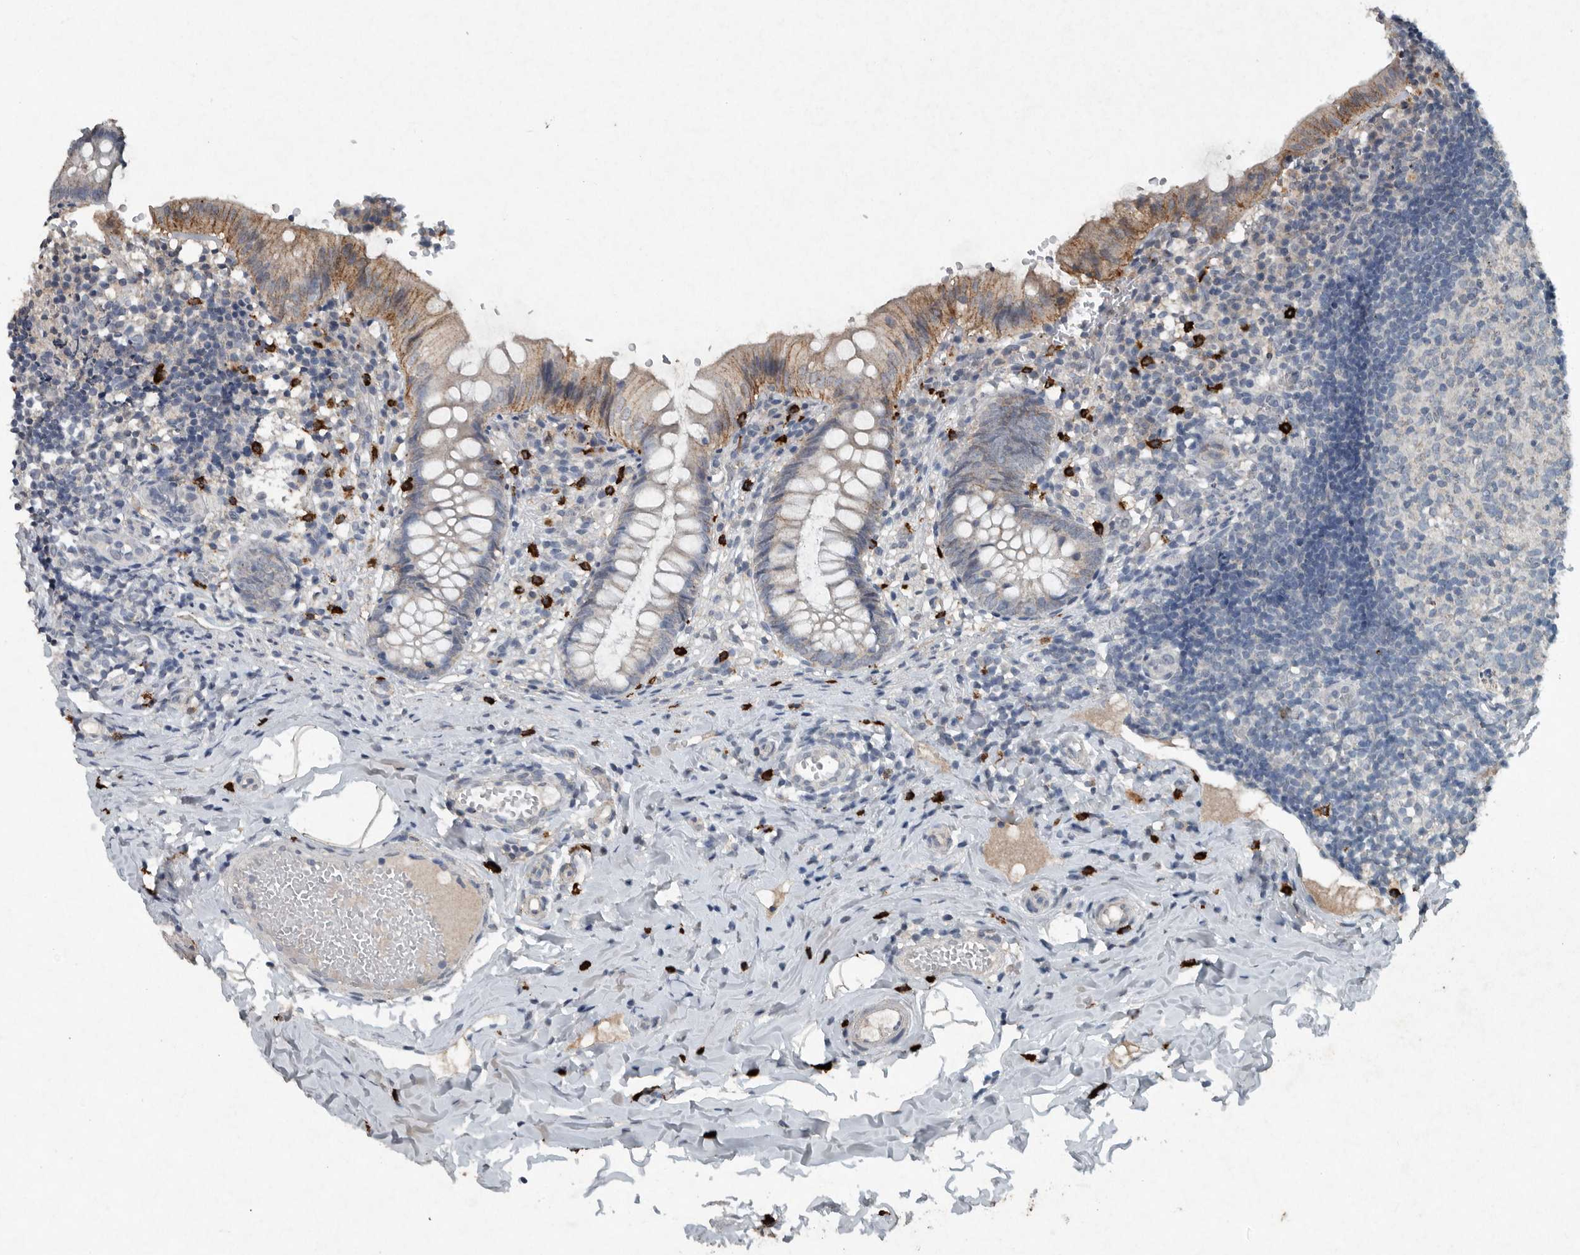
{"staining": {"intensity": "moderate", "quantity": "25%-75%", "location": "cytoplasmic/membranous"}, "tissue": "appendix", "cell_type": "Glandular cells", "image_type": "normal", "snomed": [{"axis": "morphology", "description": "Normal tissue, NOS"}, {"axis": "topography", "description": "Appendix"}], "caption": "Brown immunohistochemical staining in unremarkable appendix shows moderate cytoplasmic/membranous staining in about 25%-75% of glandular cells. (DAB (3,3'-diaminobenzidine) IHC with brightfield microscopy, high magnification).", "gene": "IL20", "patient": {"sex": "male", "age": 8}}